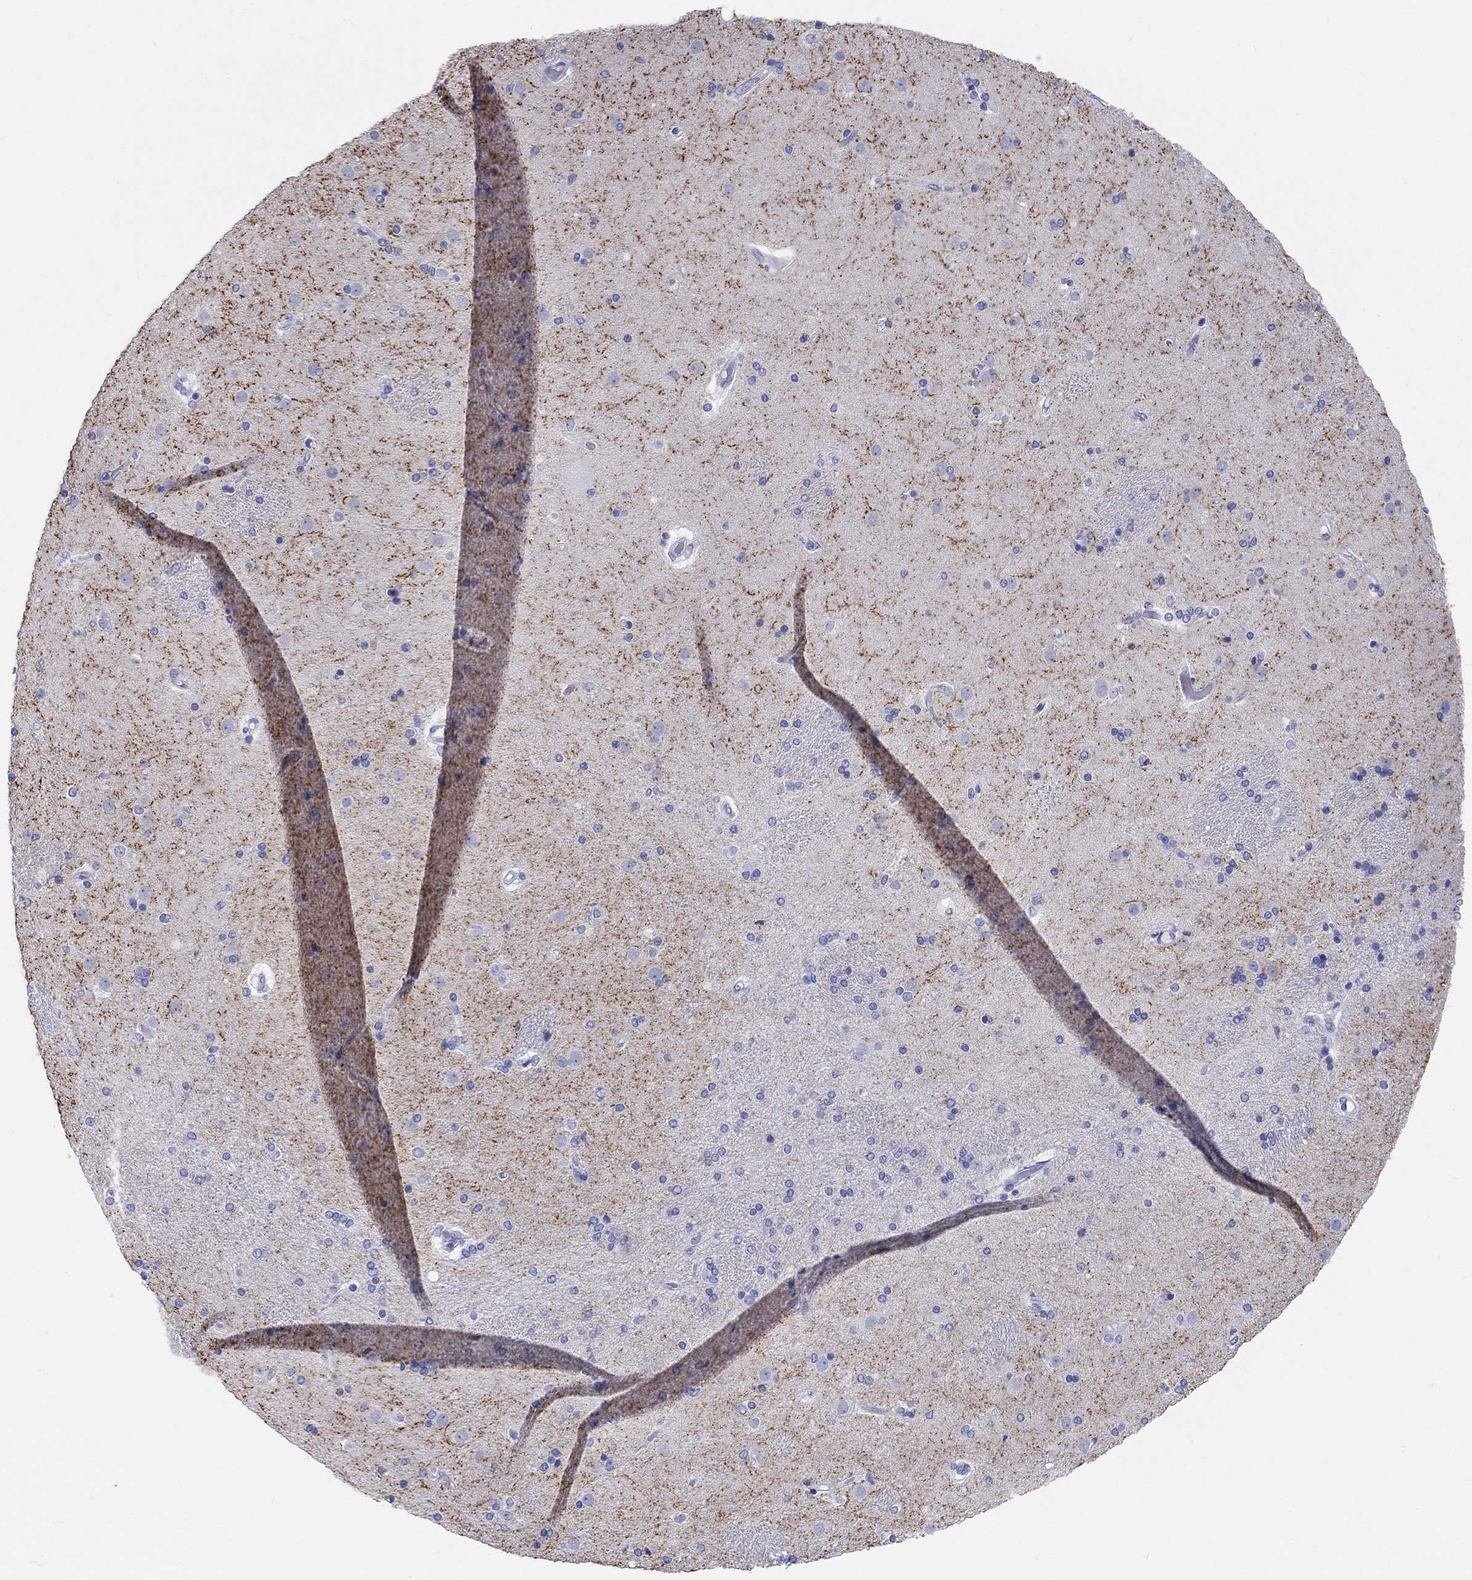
{"staining": {"intensity": "negative", "quantity": "none", "location": "none"}, "tissue": "caudate", "cell_type": "Glial cells", "image_type": "normal", "snomed": [{"axis": "morphology", "description": "Normal tissue, NOS"}, {"axis": "topography", "description": "Lateral ventricle wall"}], "caption": "The photomicrograph shows no significant positivity in glial cells of caudate.", "gene": "LAMP5", "patient": {"sex": "female", "age": 71}}